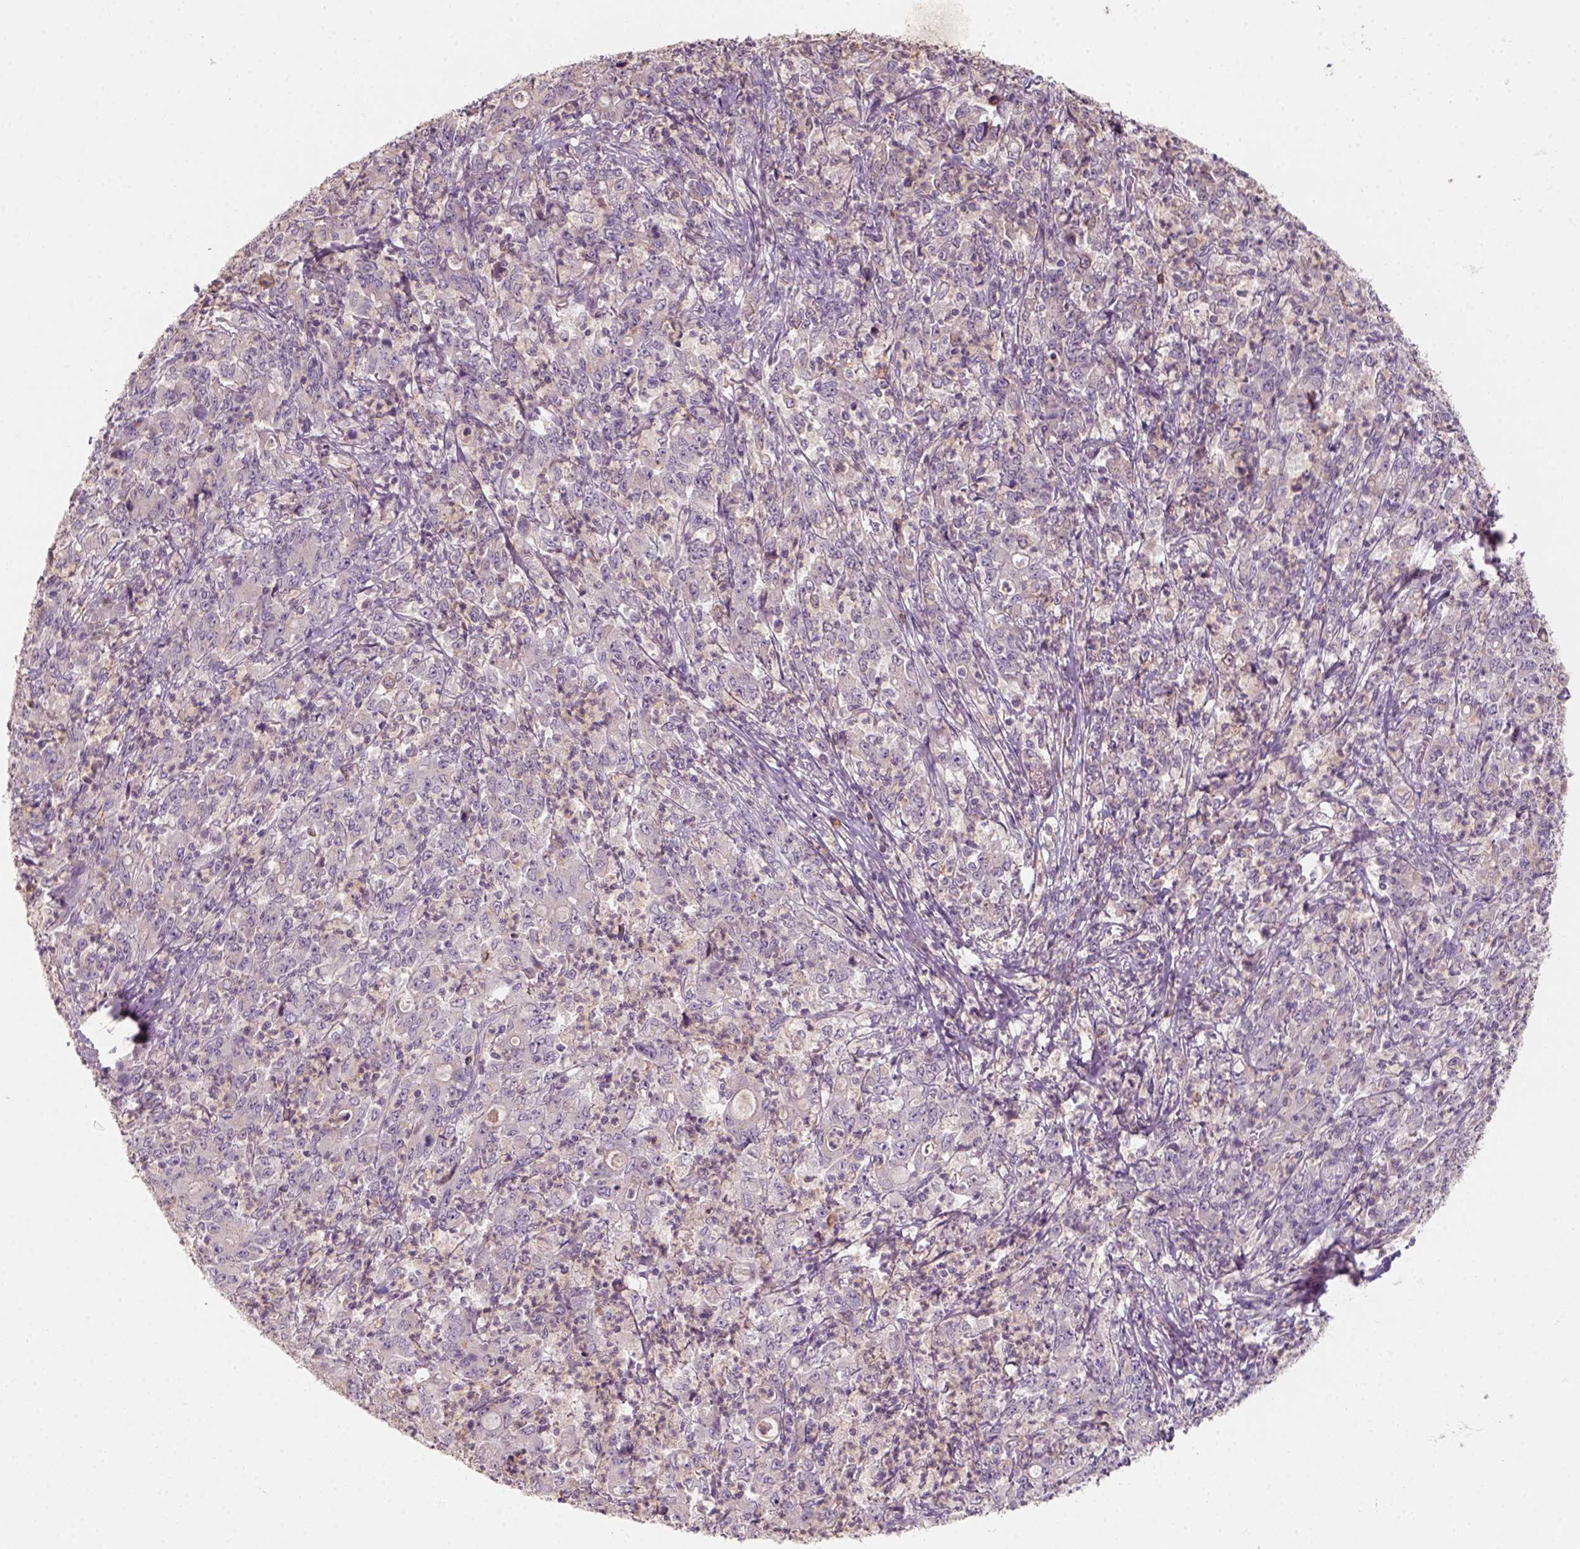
{"staining": {"intensity": "negative", "quantity": "none", "location": "none"}, "tissue": "stomach cancer", "cell_type": "Tumor cells", "image_type": "cancer", "snomed": [{"axis": "morphology", "description": "Adenocarcinoma, NOS"}, {"axis": "topography", "description": "Stomach, lower"}], "caption": "This is an IHC micrograph of stomach adenocarcinoma. There is no expression in tumor cells.", "gene": "AQP9", "patient": {"sex": "female", "age": 71}}